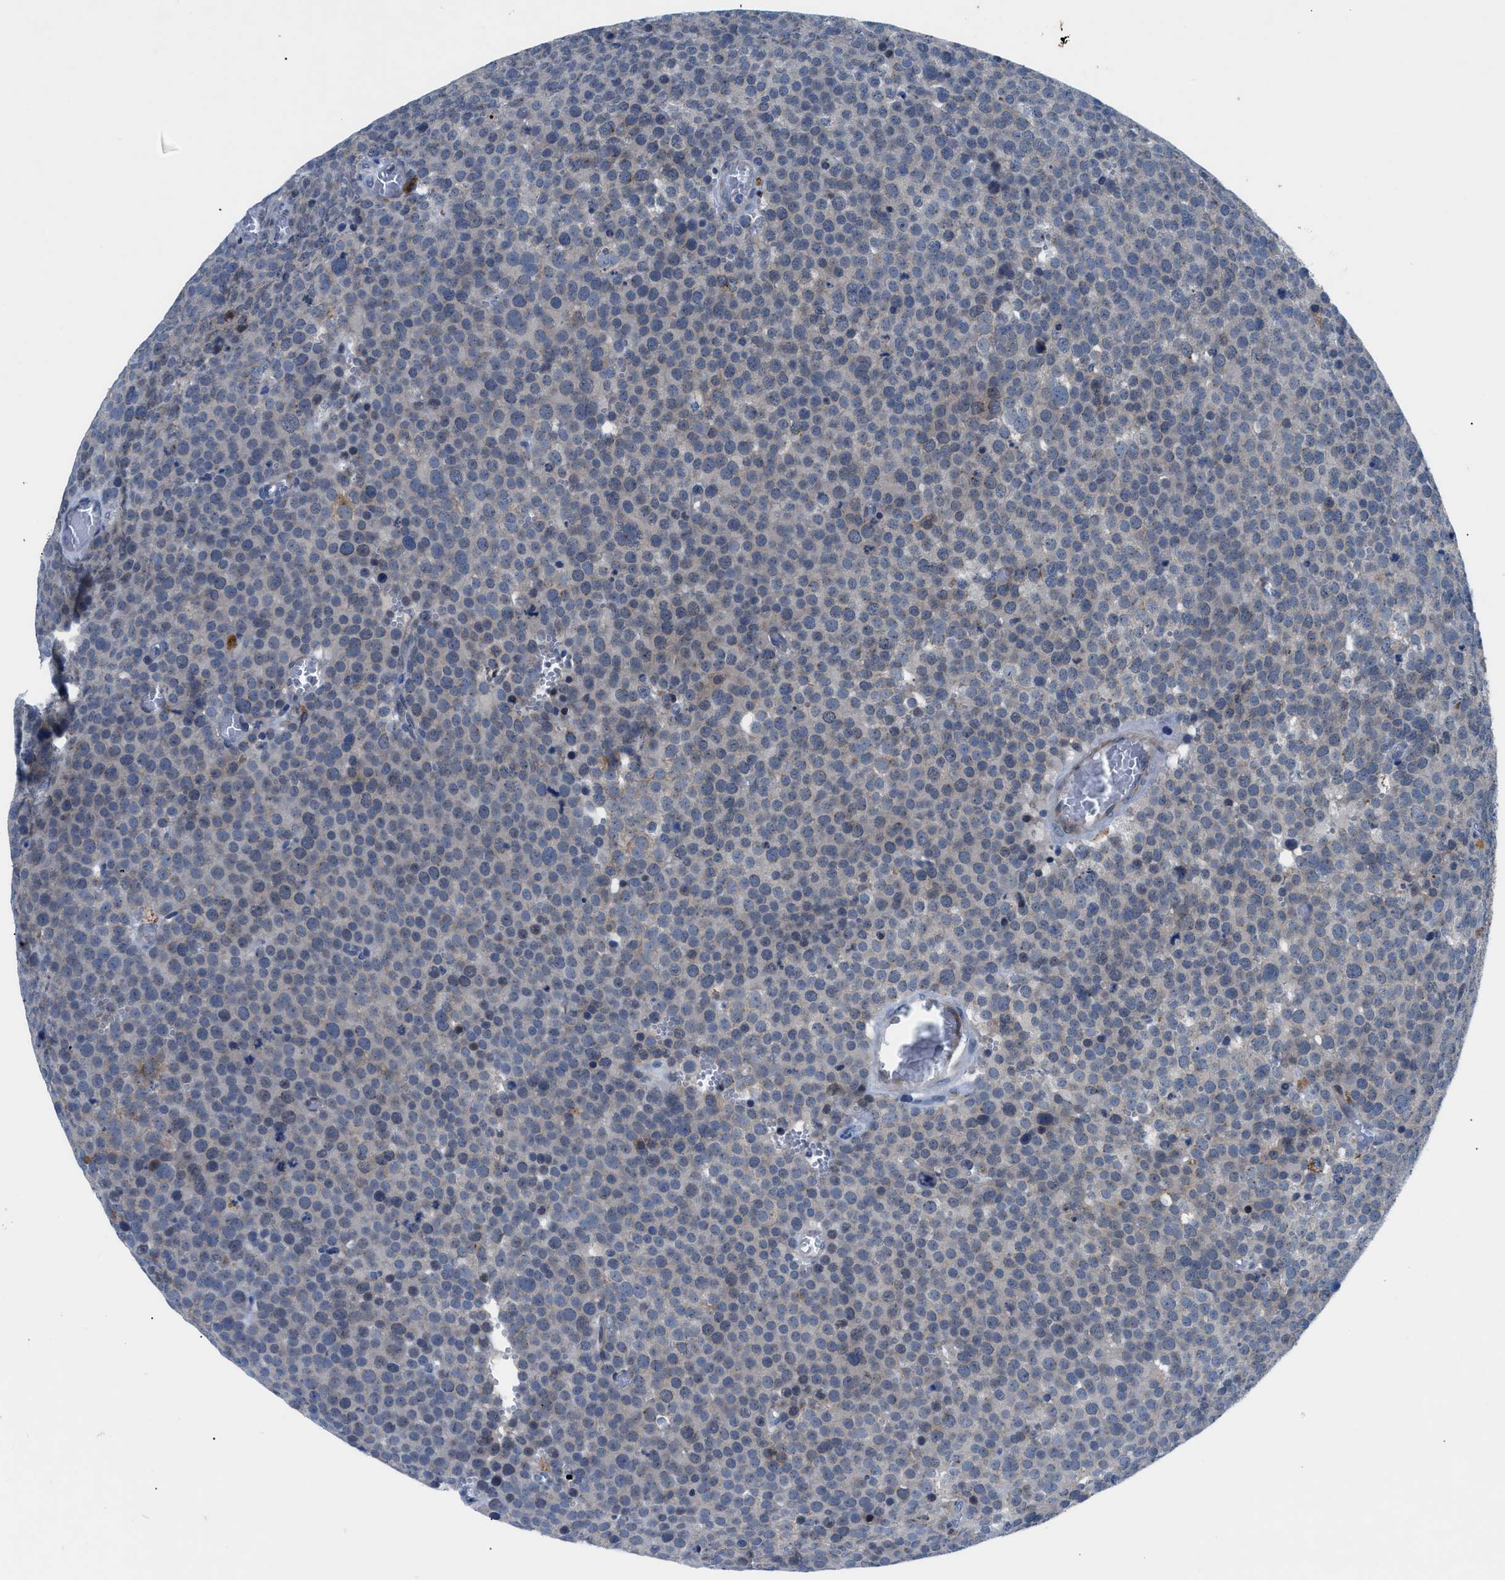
{"staining": {"intensity": "weak", "quantity": "<25%", "location": "cytoplasmic/membranous"}, "tissue": "testis cancer", "cell_type": "Tumor cells", "image_type": "cancer", "snomed": [{"axis": "morphology", "description": "Normal tissue, NOS"}, {"axis": "morphology", "description": "Seminoma, NOS"}, {"axis": "topography", "description": "Testis"}], "caption": "Immunohistochemistry (IHC) image of neoplastic tissue: testis cancer (seminoma) stained with DAB demonstrates no significant protein positivity in tumor cells.", "gene": "UAP1", "patient": {"sex": "male", "age": 71}}